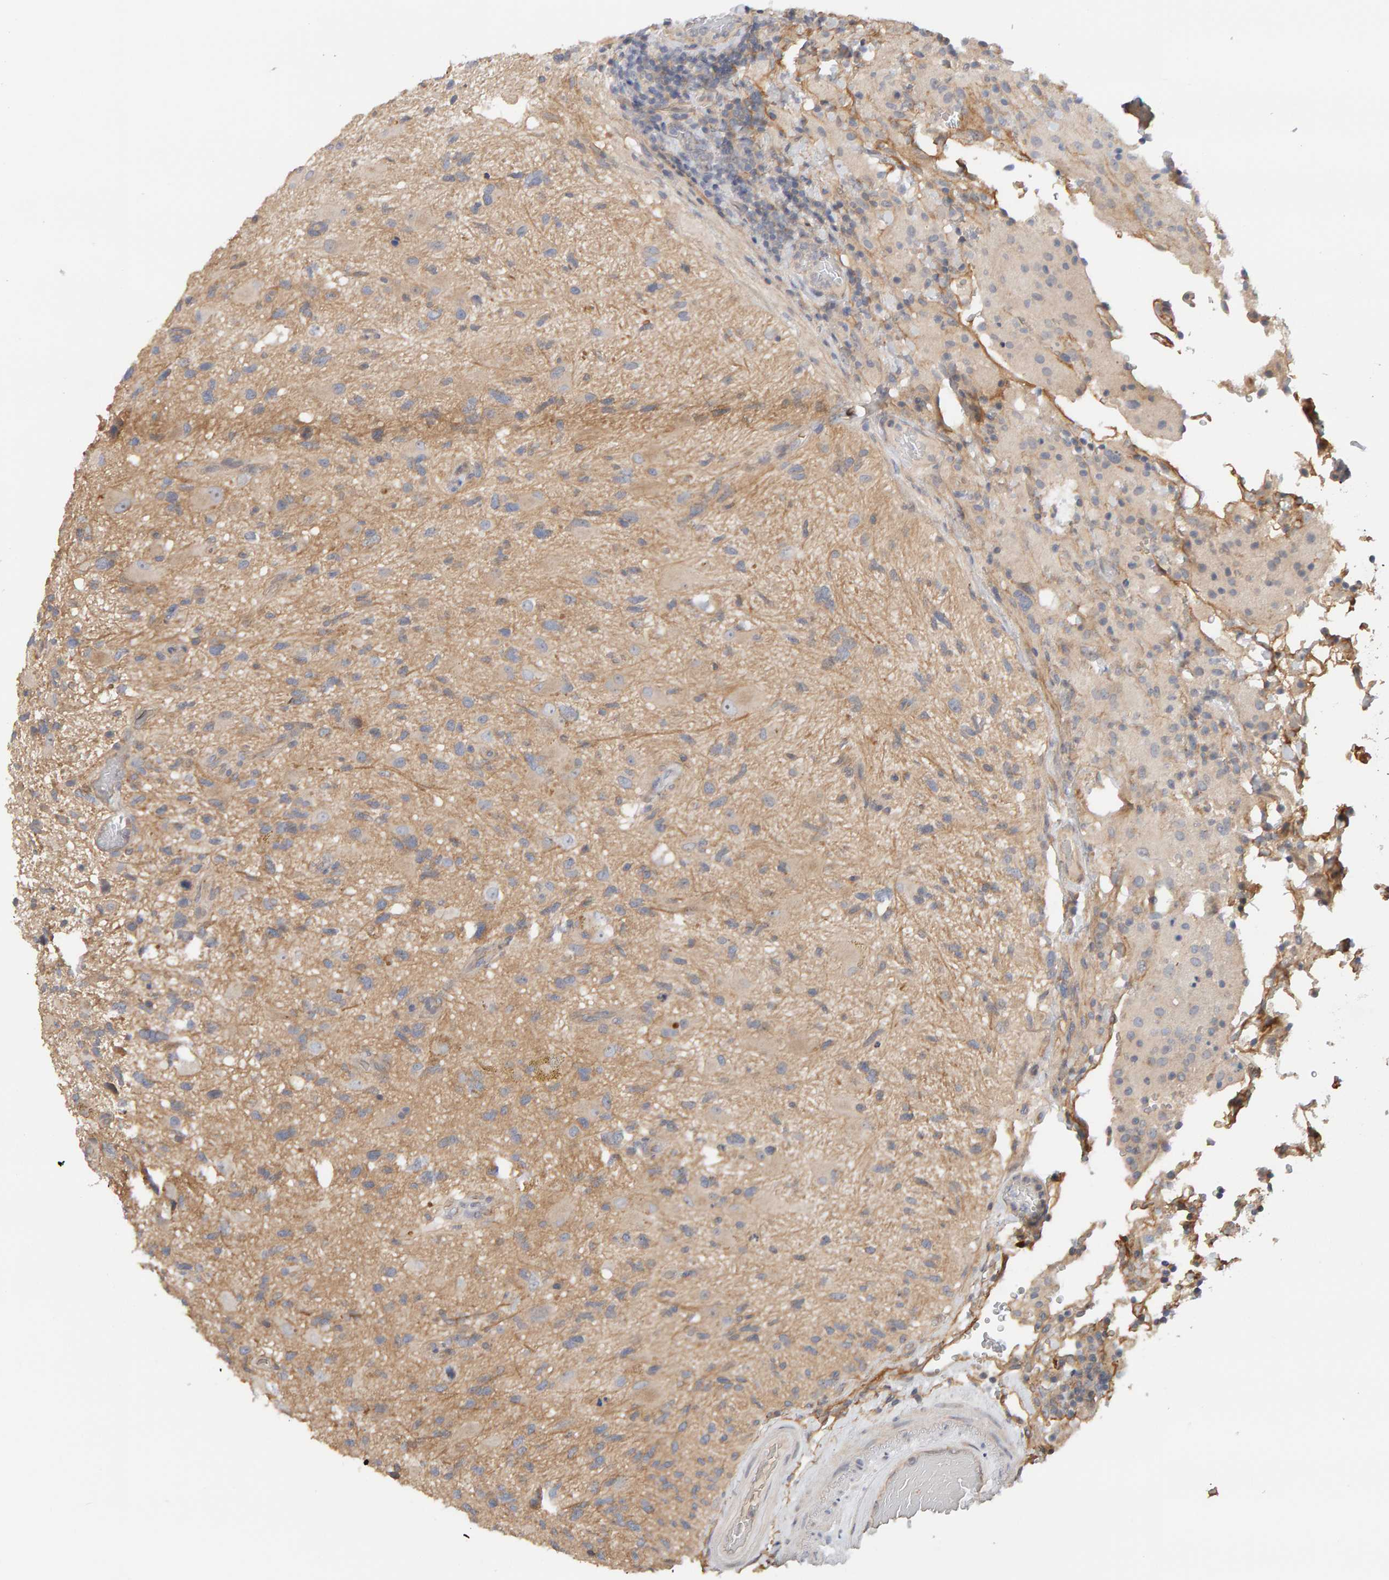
{"staining": {"intensity": "negative", "quantity": "none", "location": "none"}, "tissue": "glioma", "cell_type": "Tumor cells", "image_type": "cancer", "snomed": [{"axis": "morphology", "description": "Glioma, malignant, High grade"}, {"axis": "topography", "description": "Brain"}], "caption": "DAB immunohistochemical staining of high-grade glioma (malignant) displays no significant staining in tumor cells.", "gene": "PPP1R16A", "patient": {"sex": "male", "age": 33}}